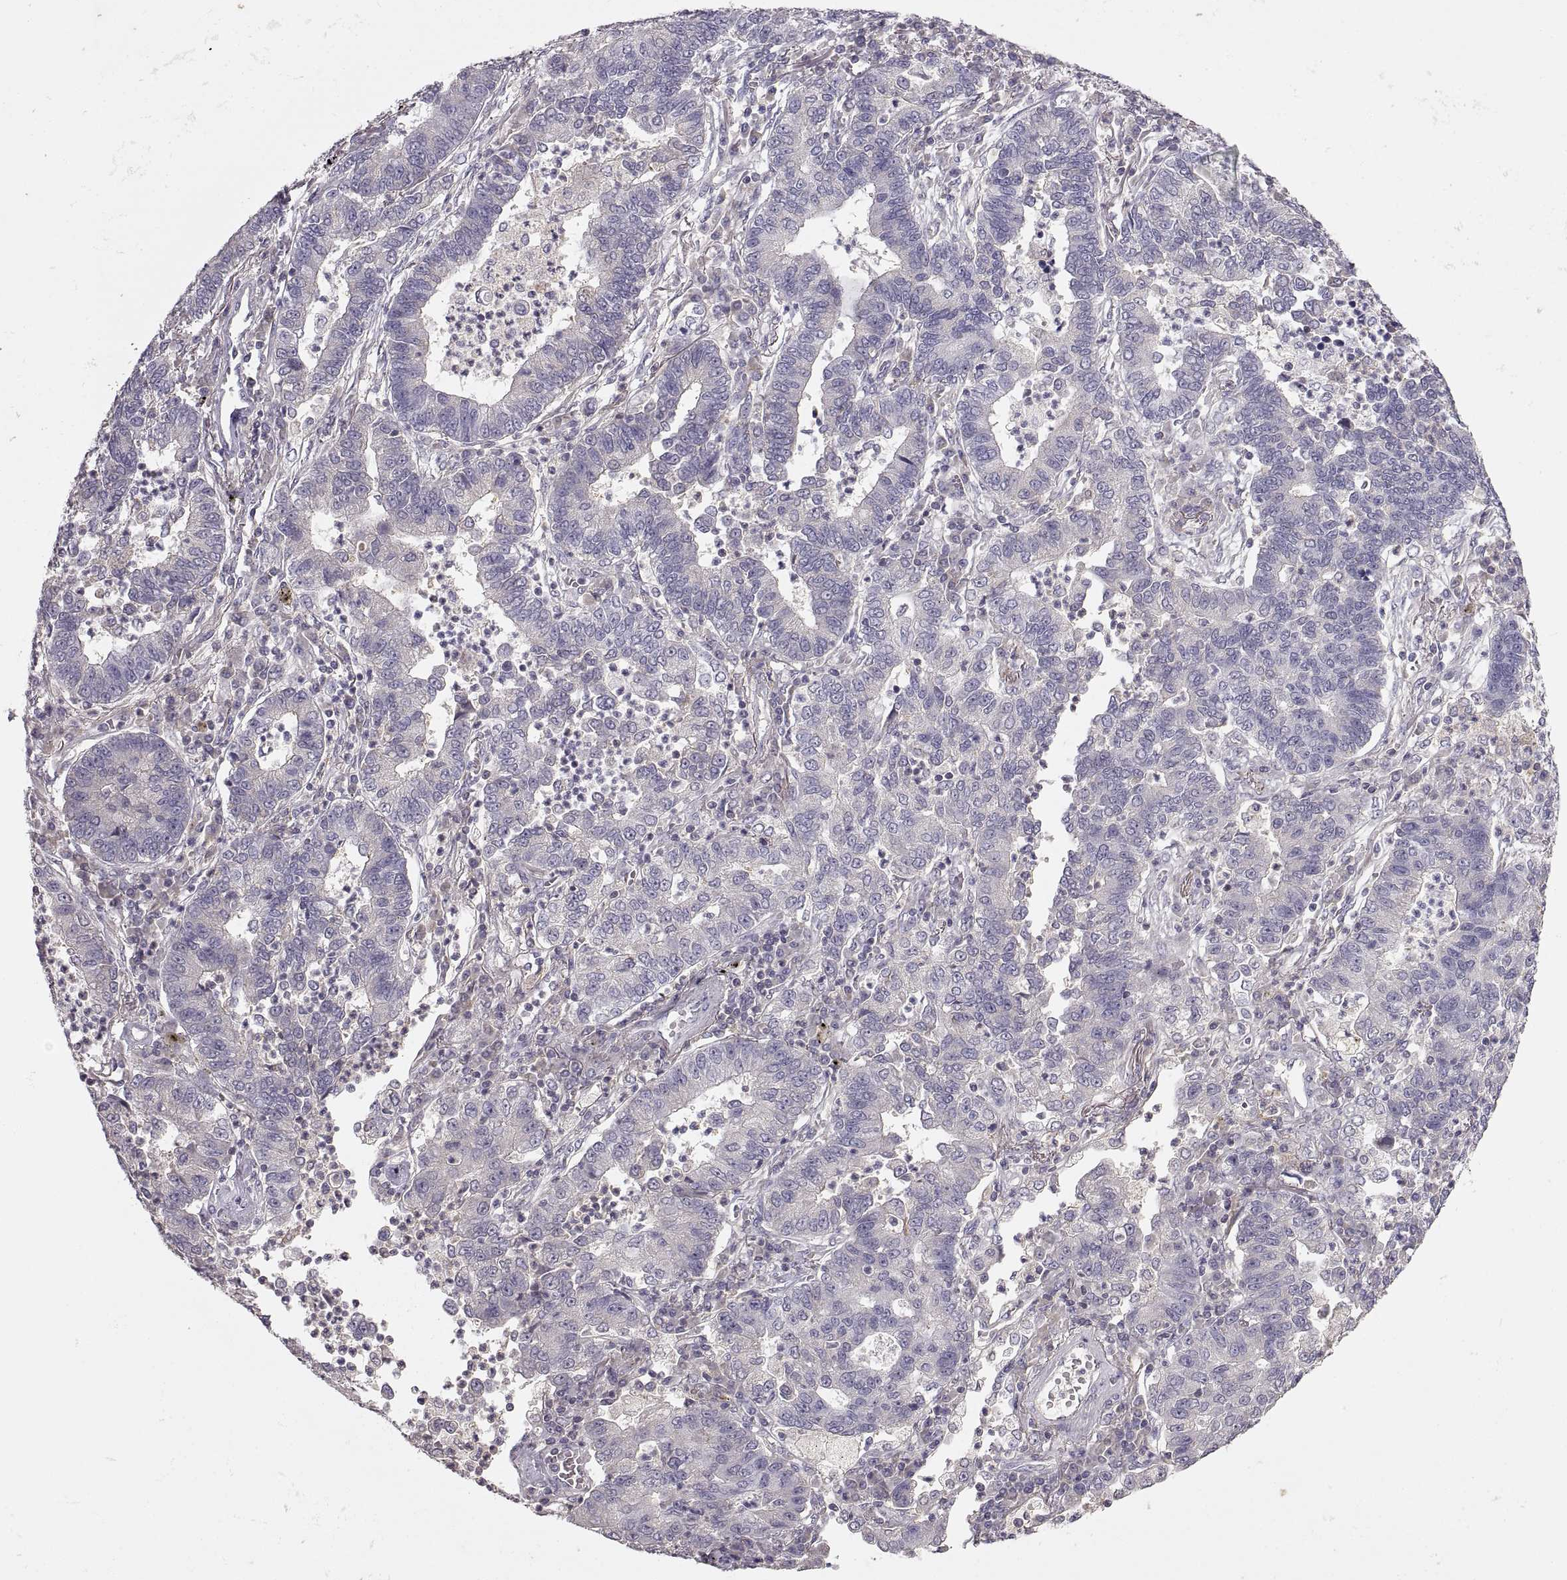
{"staining": {"intensity": "negative", "quantity": "none", "location": "none"}, "tissue": "lung cancer", "cell_type": "Tumor cells", "image_type": "cancer", "snomed": [{"axis": "morphology", "description": "Adenocarcinoma, NOS"}, {"axis": "topography", "description": "Lung"}], "caption": "Immunohistochemistry (IHC) photomicrograph of neoplastic tissue: human adenocarcinoma (lung) stained with DAB (3,3'-diaminobenzidine) exhibits no significant protein positivity in tumor cells.", "gene": "ADAM11", "patient": {"sex": "female", "age": 57}}